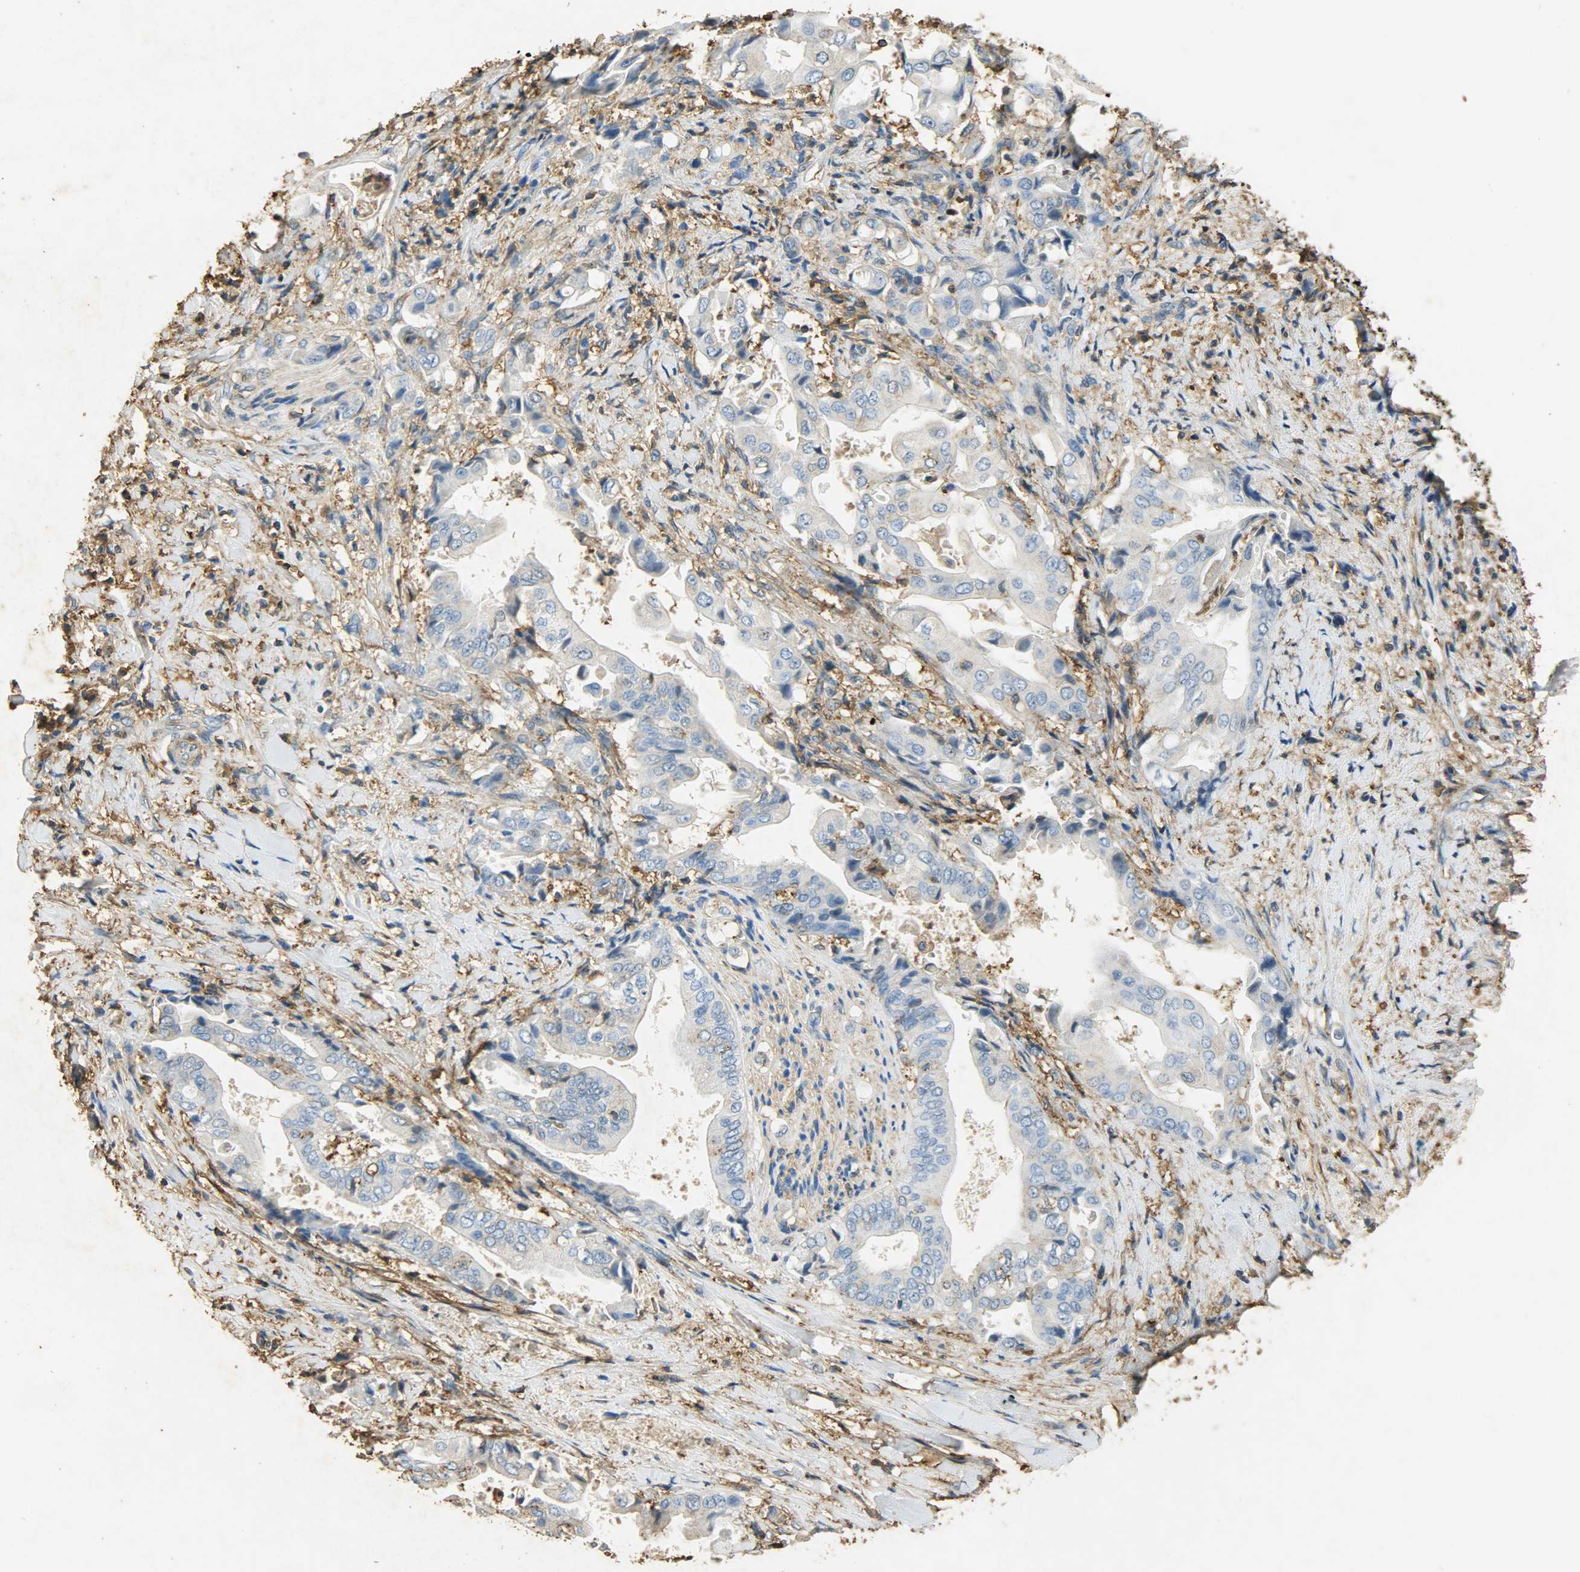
{"staining": {"intensity": "negative", "quantity": "none", "location": "none"}, "tissue": "liver cancer", "cell_type": "Tumor cells", "image_type": "cancer", "snomed": [{"axis": "morphology", "description": "Cholangiocarcinoma"}, {"axis": "topography", "description": "Liver"}], "caption": "Immunohistochemical staining of liver cancer reveals no significant positivity in tumor cells.", "gene": "ANXA6", "patient": {"sex": "male", "age": 58}}